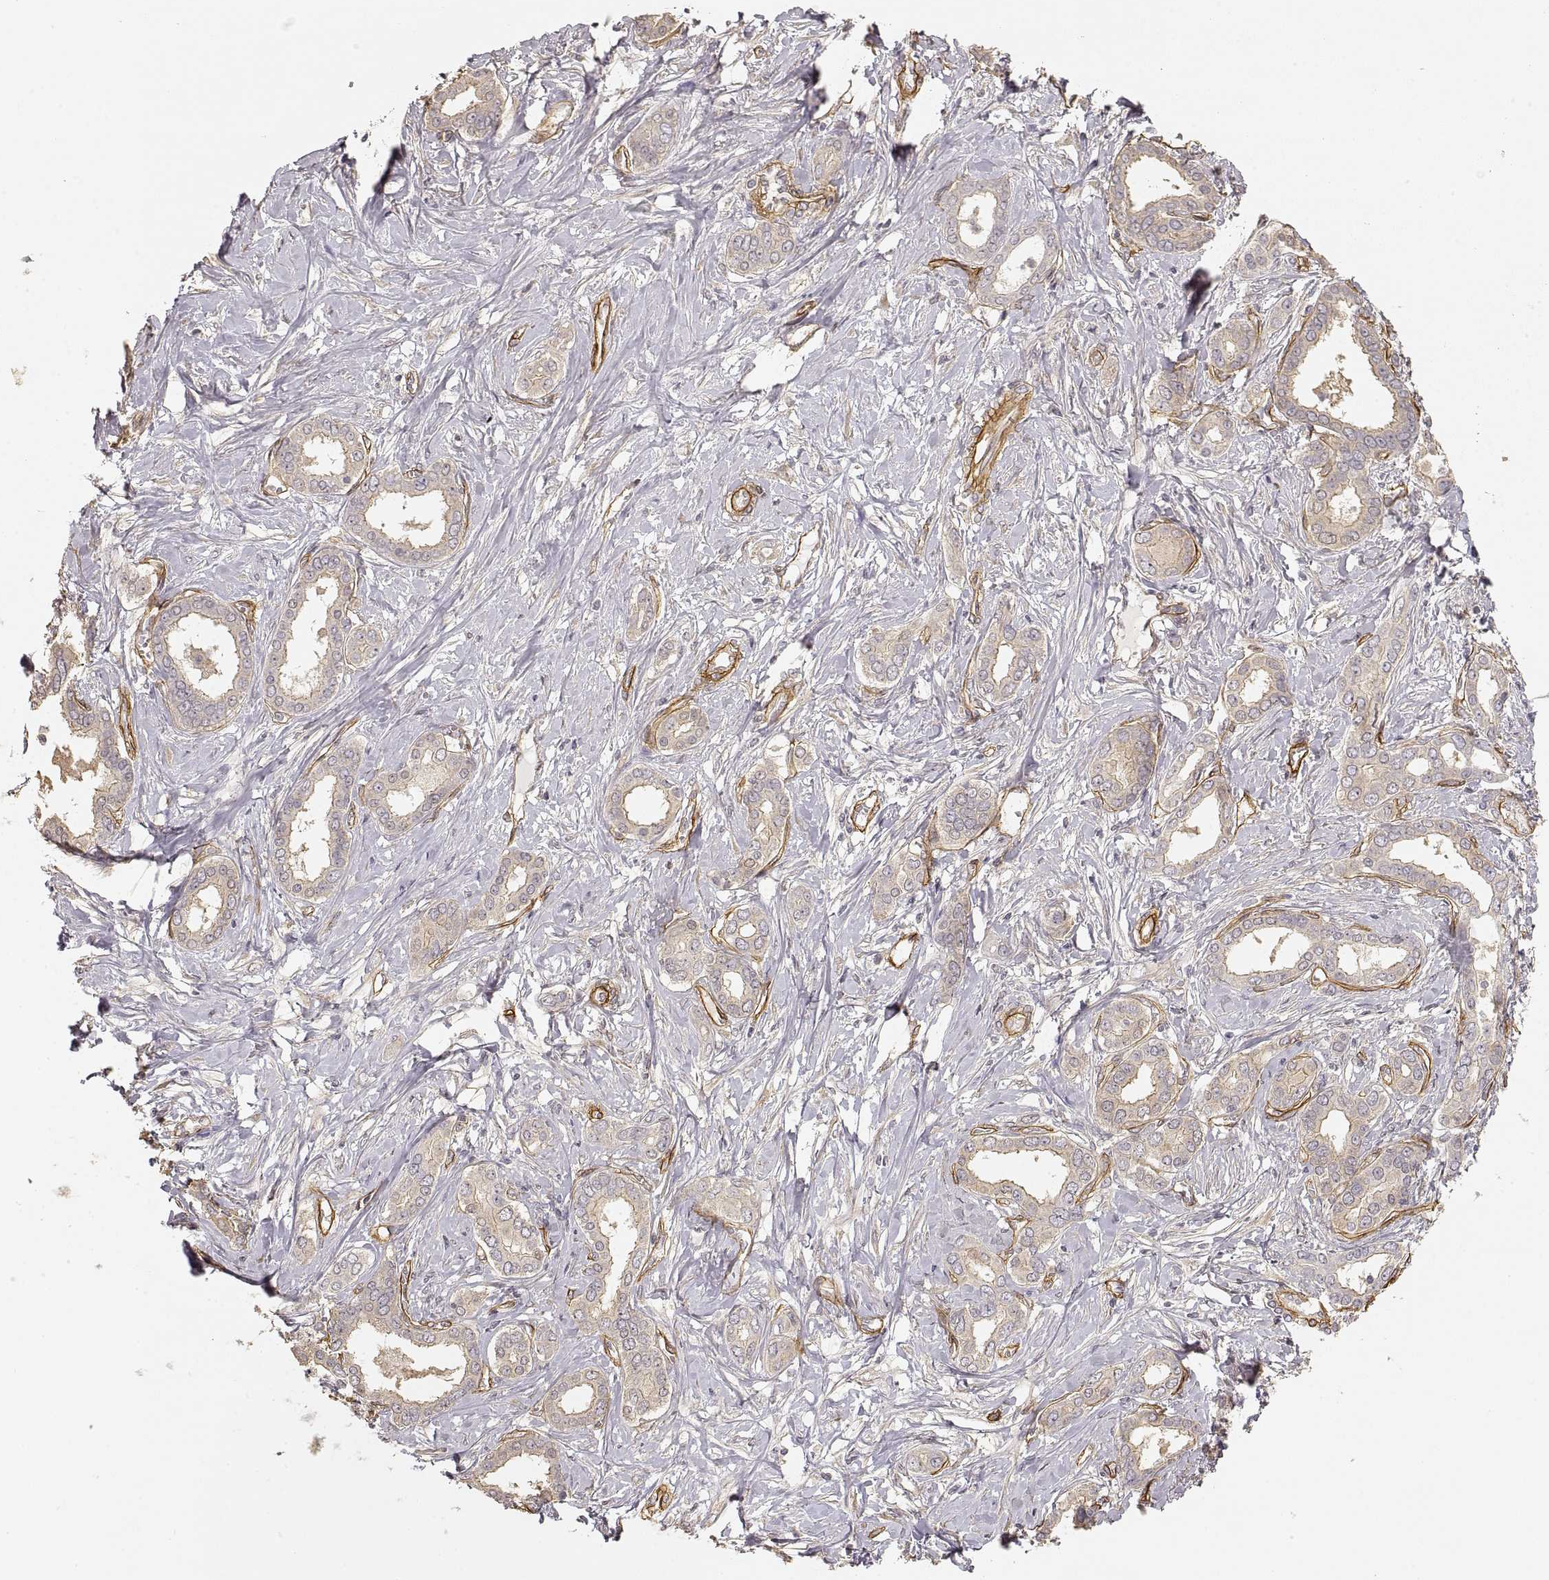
{"staining": {"intensity": "negative", "quantity": "none", "location": "none"}, "tissue": "liver cancer", "cell_type": "Tumor cells", "image_type": "cancer", "snomed": [{"axis": "morphology", "description": "Cholangiocarcinoma"}, {"axis": "topography", "description": "Liver"}], "caption": "Immunohistochemical staining of cholangiocarcinoma (liver) demonstrates no significant positivity in tumor cells.", "gene": "LAMA4", "patient": {"sex": "female", "age": 47}}